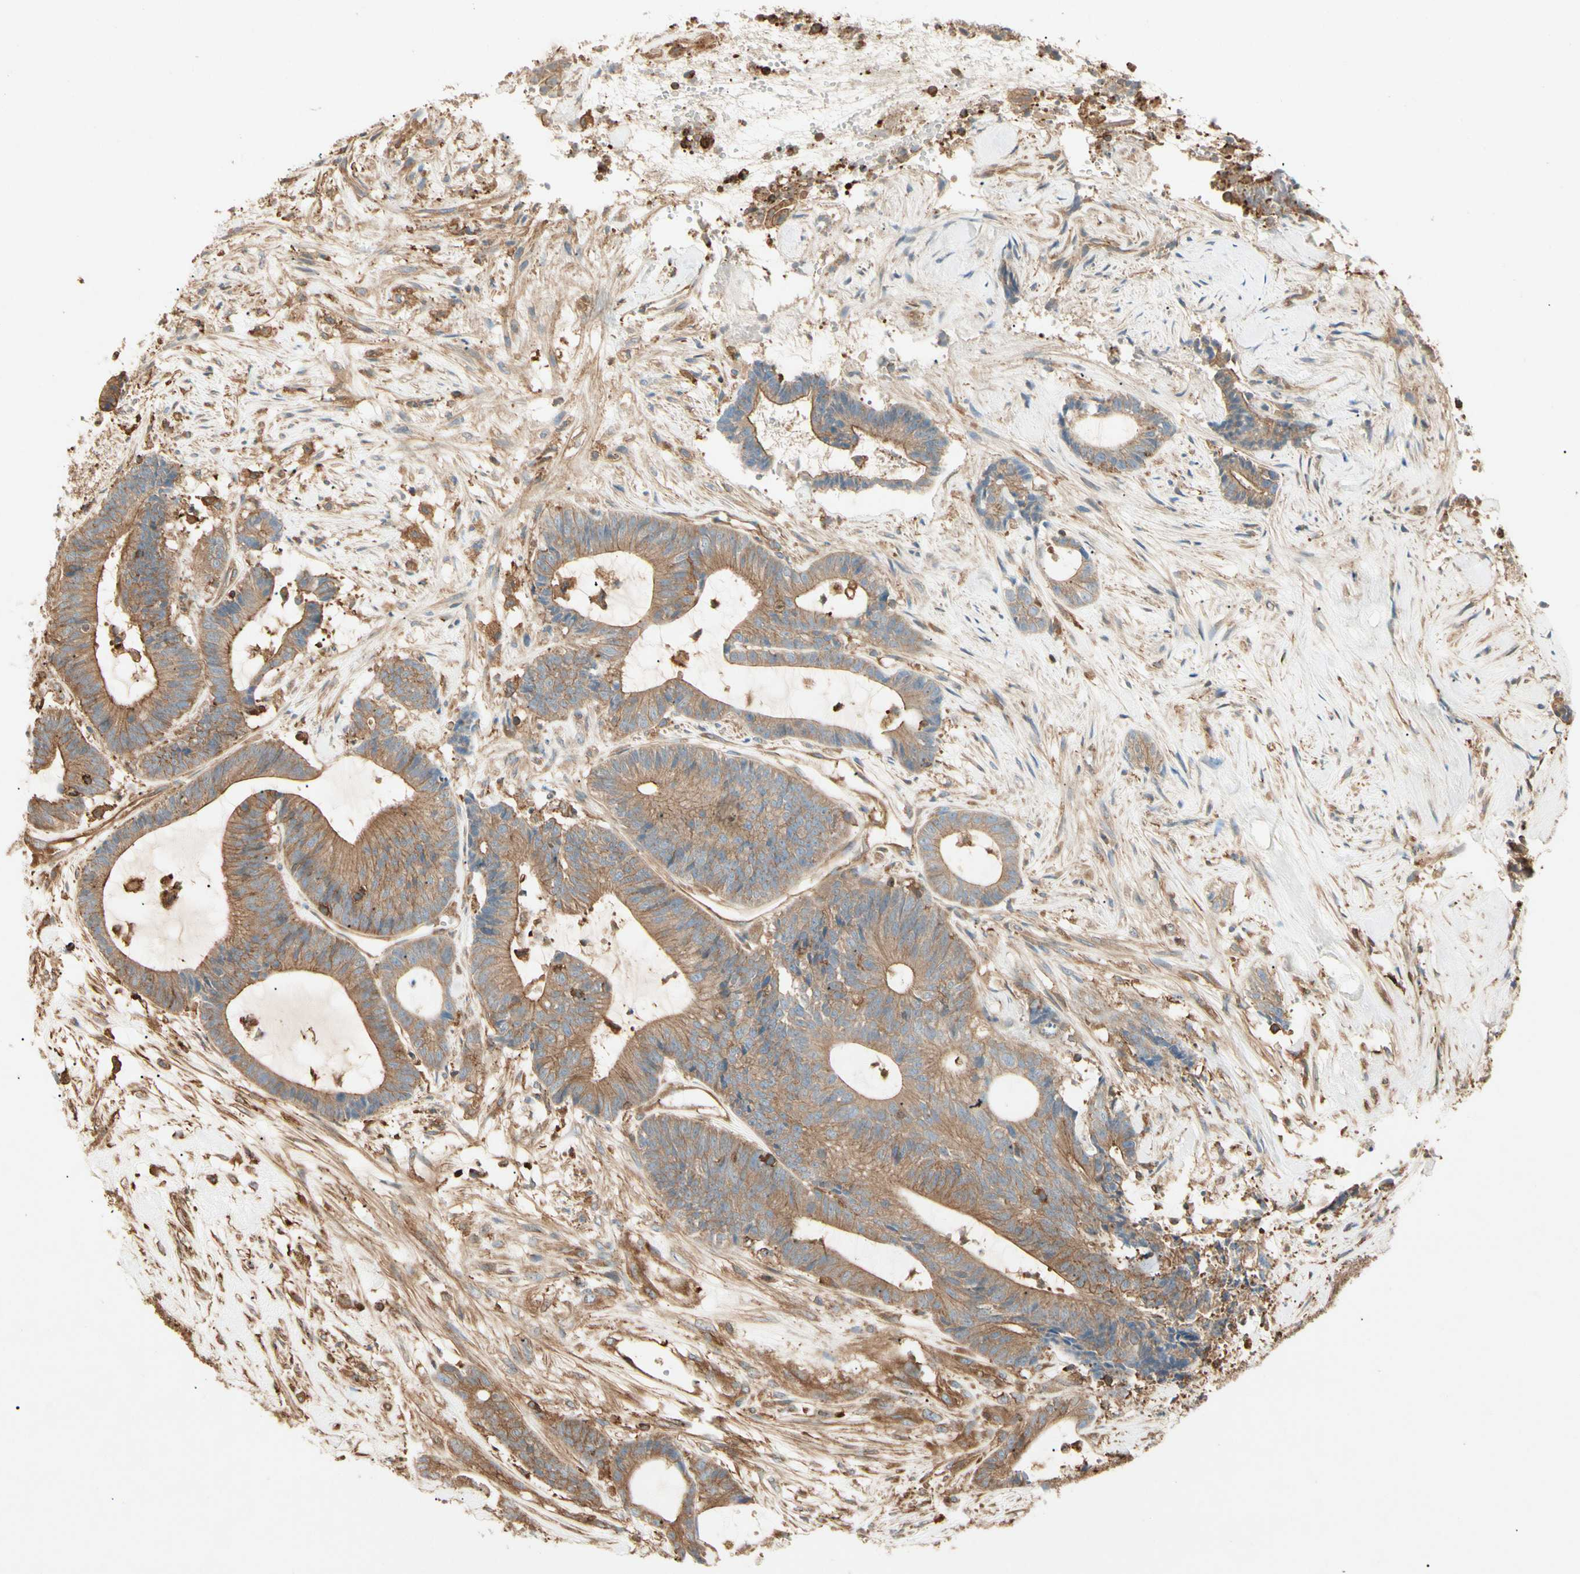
{"staining": {"intensity": "moderate", "quantity": ">75%", "location": "cytoplasmic/membranous"}, "tissue": "colorectal cancer", "cell_type": "Tumor cells", "image_type": "cancer", "snomed": [{"axis": "morphology", "description": "Adenocarcinoma, NOS"}, {"axis": "topography", "description": "Colon"}], "caption": "Protein expression analysis of colorectal cancer (adenocarcinoma) demonstrates moderate cytoplasmic/membranous staining in approximately >75% of tumor cells.", "gene": "ARPC2", "patient": {"sex": "female", "age": 84}}